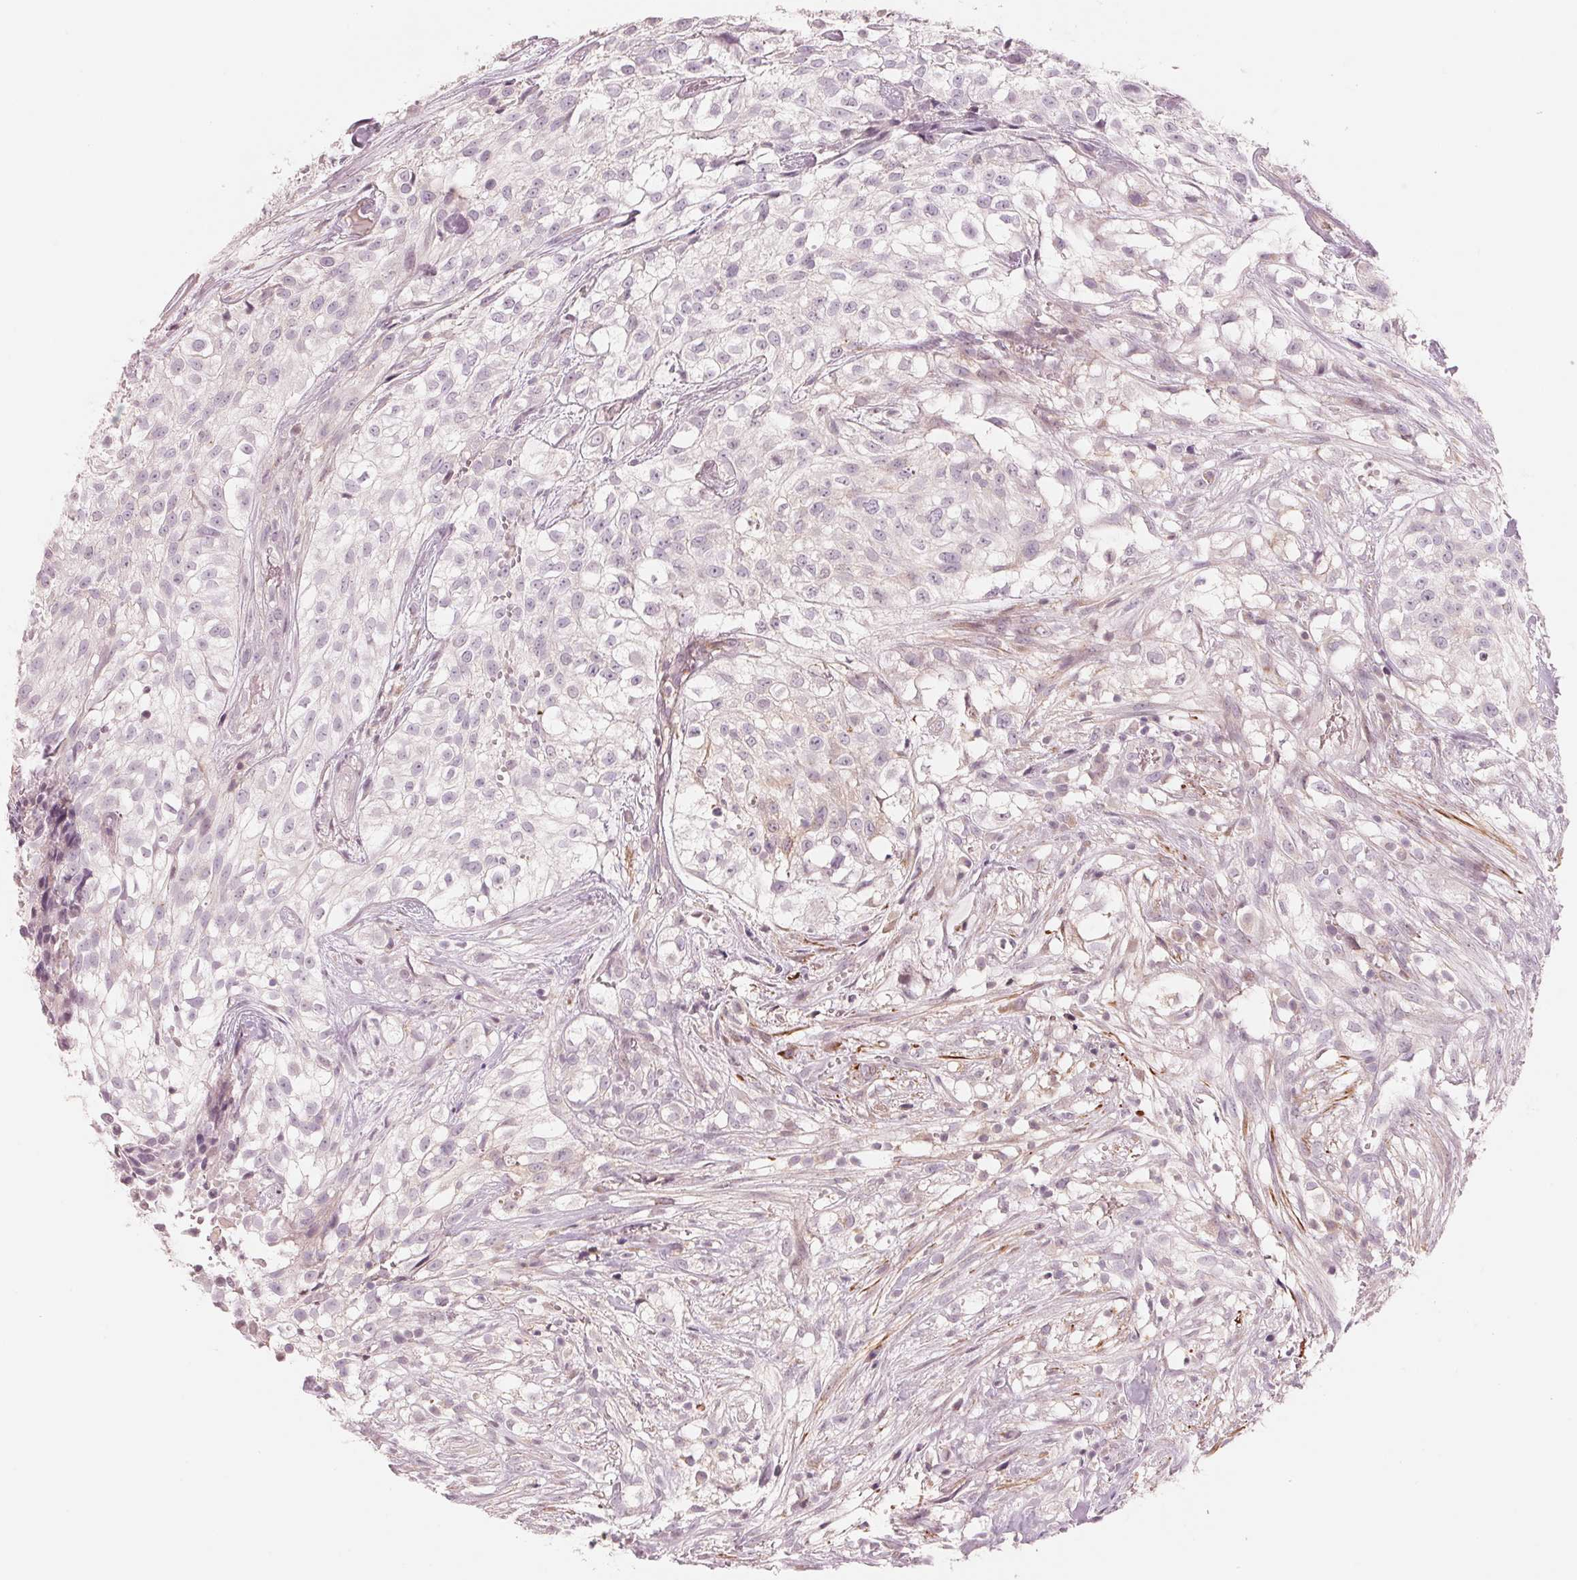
{"staining": {"intensity": "negative", "quantity": "none", "location": "none"}, "tissue": "urothelial cancer", "cell_type": "Tumor cells", "image_type": "cancer", "snomed": [{"axis": "morphology", "description": "Urothelial carcinoma, High grade"}, {"axis": "topography", "description": "Urinary bladder"}], "caption": "This is an immunohistochemistry photomicrograph of human urothelial cancer. There is no staining in tumor cells.", "gene": "SLC17A4", "patient": {"sex": "male", "age": 56}}